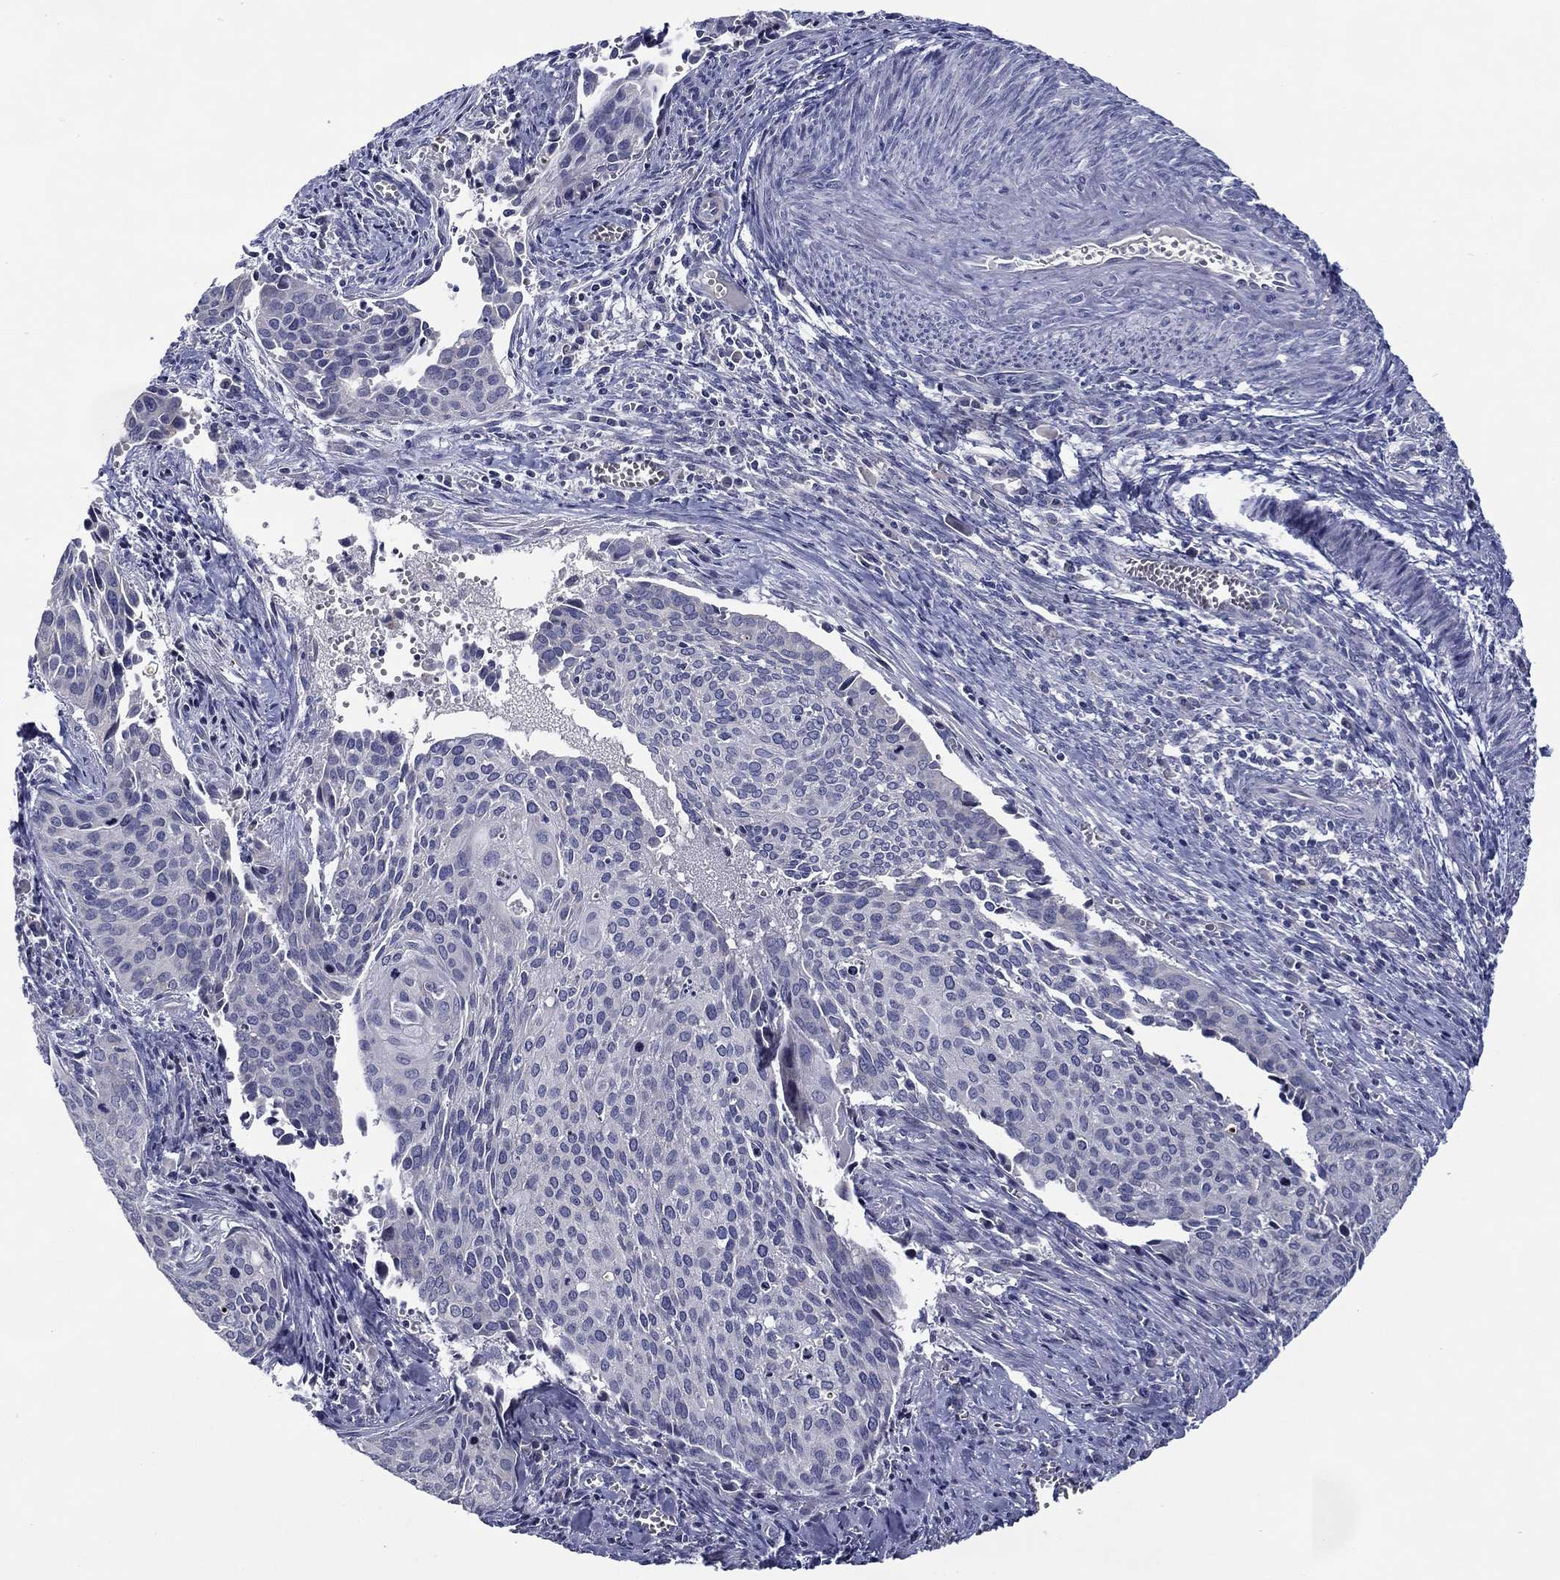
{"staining": {"intensity": "negative", "quantity": "none", "location": "none"}, "tissue": "cervical cancer", "cell_type": "Tumor cells", "image_type": "cancer", "snomed": [{"axis": "morphology", "description": "Squamous cell carcinoma, NOS"}, {"axis": "topography", "description": "Cervix"}], "caption": "A high-resolution micrograph shows IHC staining of cervical cancer, which demonstrates no significant positivity in tumor cells.", "gene": "SPATA7", "patient": {"sex": "female", "age": 29}}